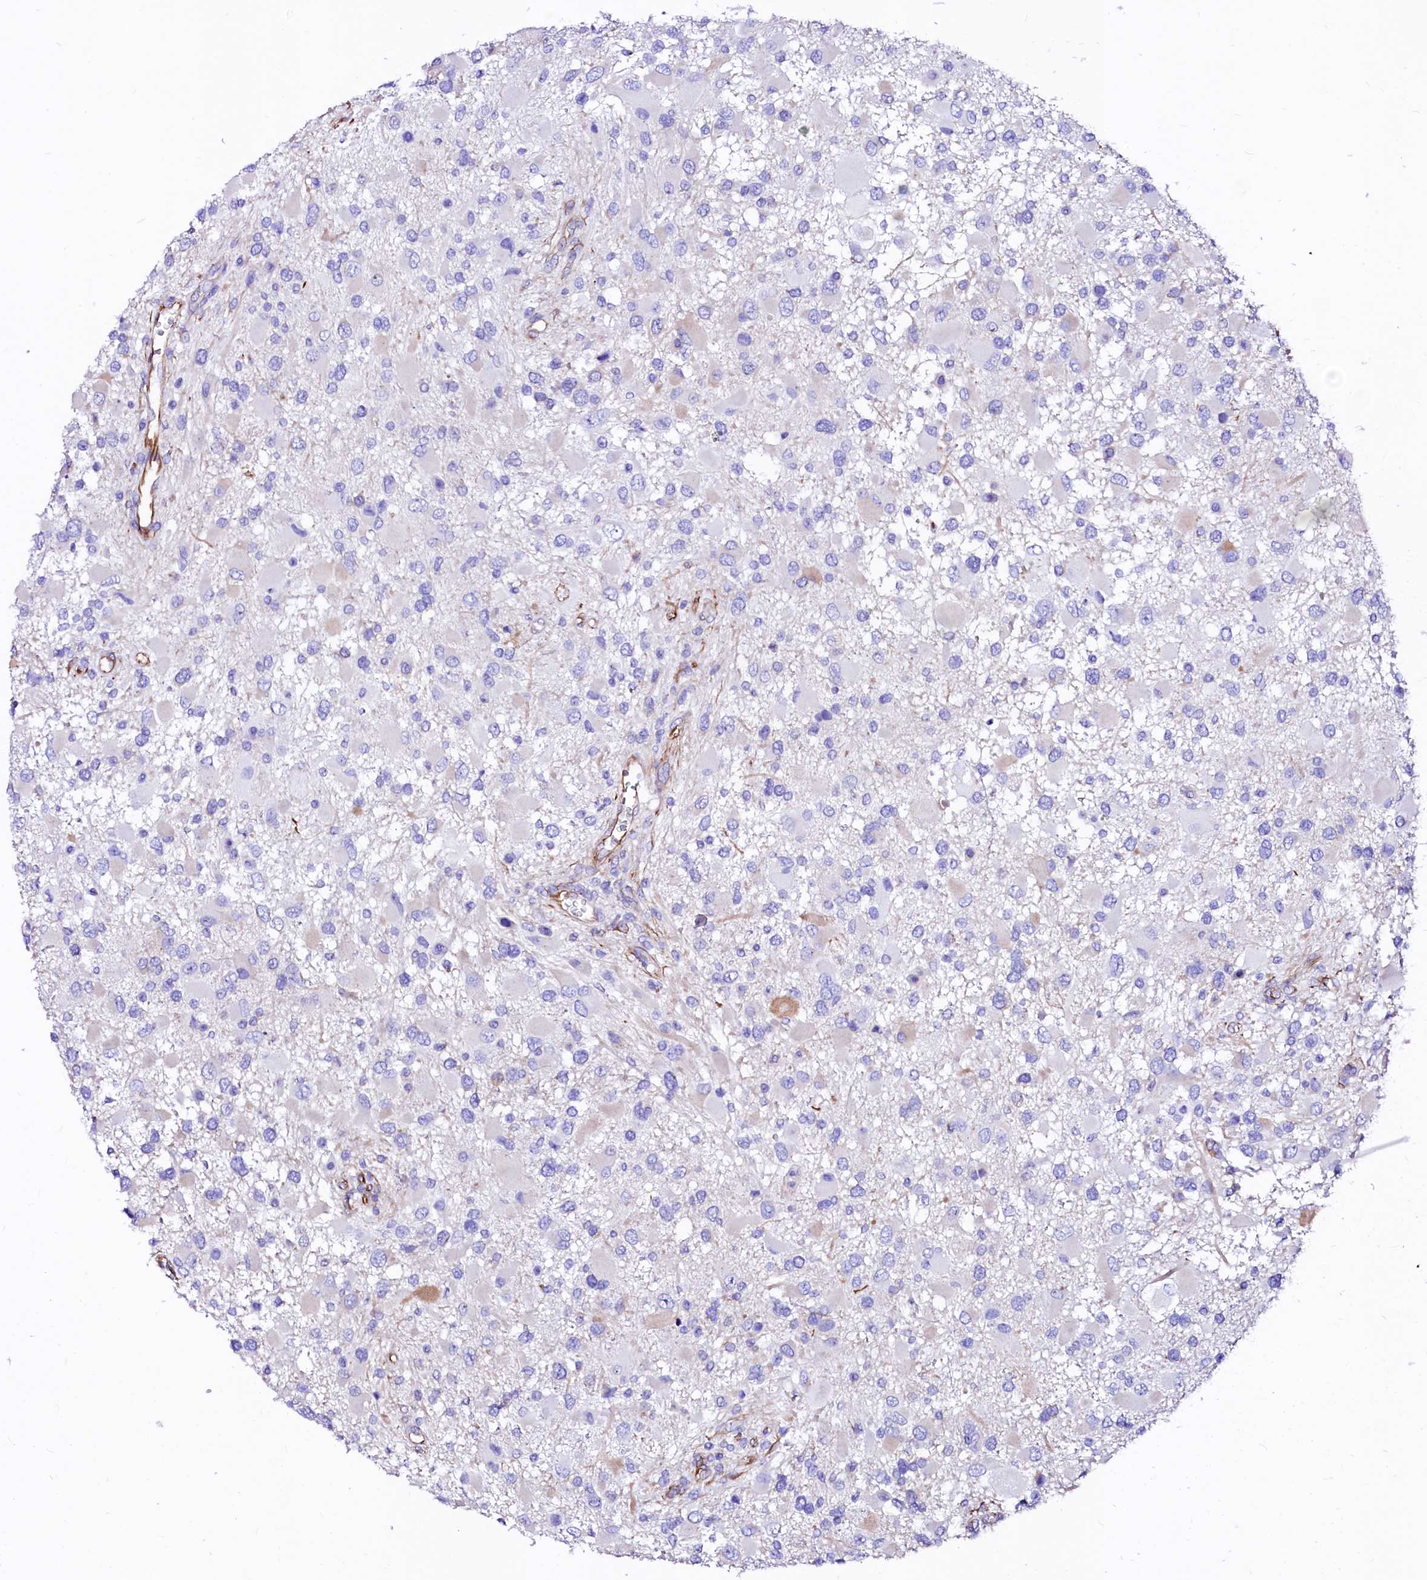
{"staining": {"intensity": "negative", "quantity": "none", "location": "none"}, "tissue": "glioma", "cell_type": "Tumor cells", "image_type": "cancer", "snomed": [{"axis": "morphology", "description": "Glioma, malignant, High grade"}, {"axis": "topography", "description": "Brain"}], "caption": "This is a histopathology image of immunohistochemistry (IHC) staining of glioma, which shows no expression in tumor cells.", "gene": "SFR1", "patient": {"sex": "male", "age": 53}}